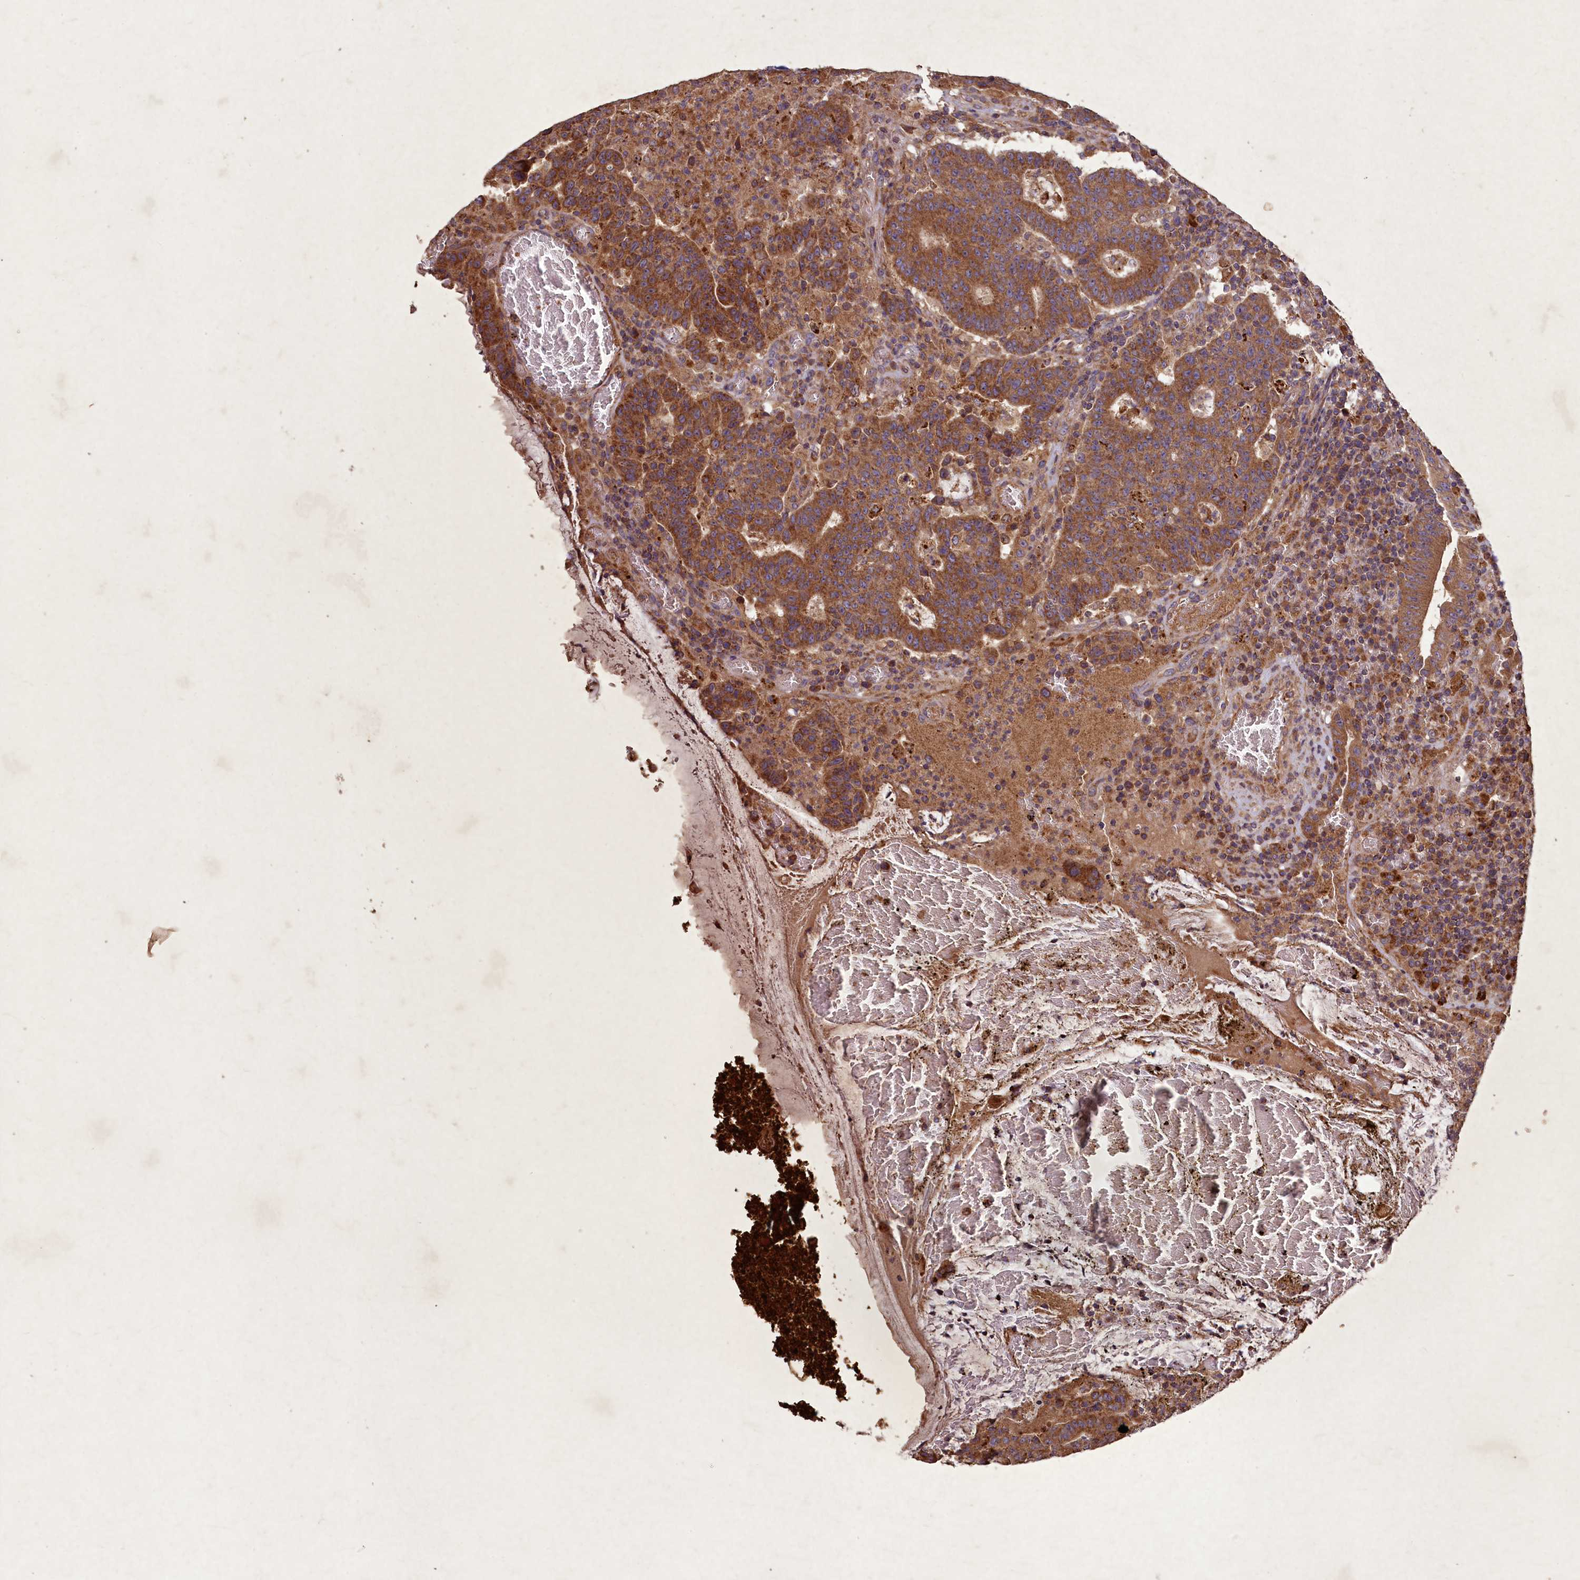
{"staining": {"intensity": "moderate", "quantity": ">75%", "location": "cytoplasmic/membranous"}, "tissue": "colorectal cancer", "cell_type": "Tumor cells", "image_type": "cancer", "snomed": [{"axis": "morphology", "description": "Adenocarcinoma, NOS"}, {"axis": "topography", "description": "Colon"}], "caption": "Adenocarcinoma (colorectal) tissue demonstrates moderate cytoplasmic/membranous expression in about >75% of tumor cells", "gene": "CIAO2B", "patient": {"sex": "female", "age": 75}}